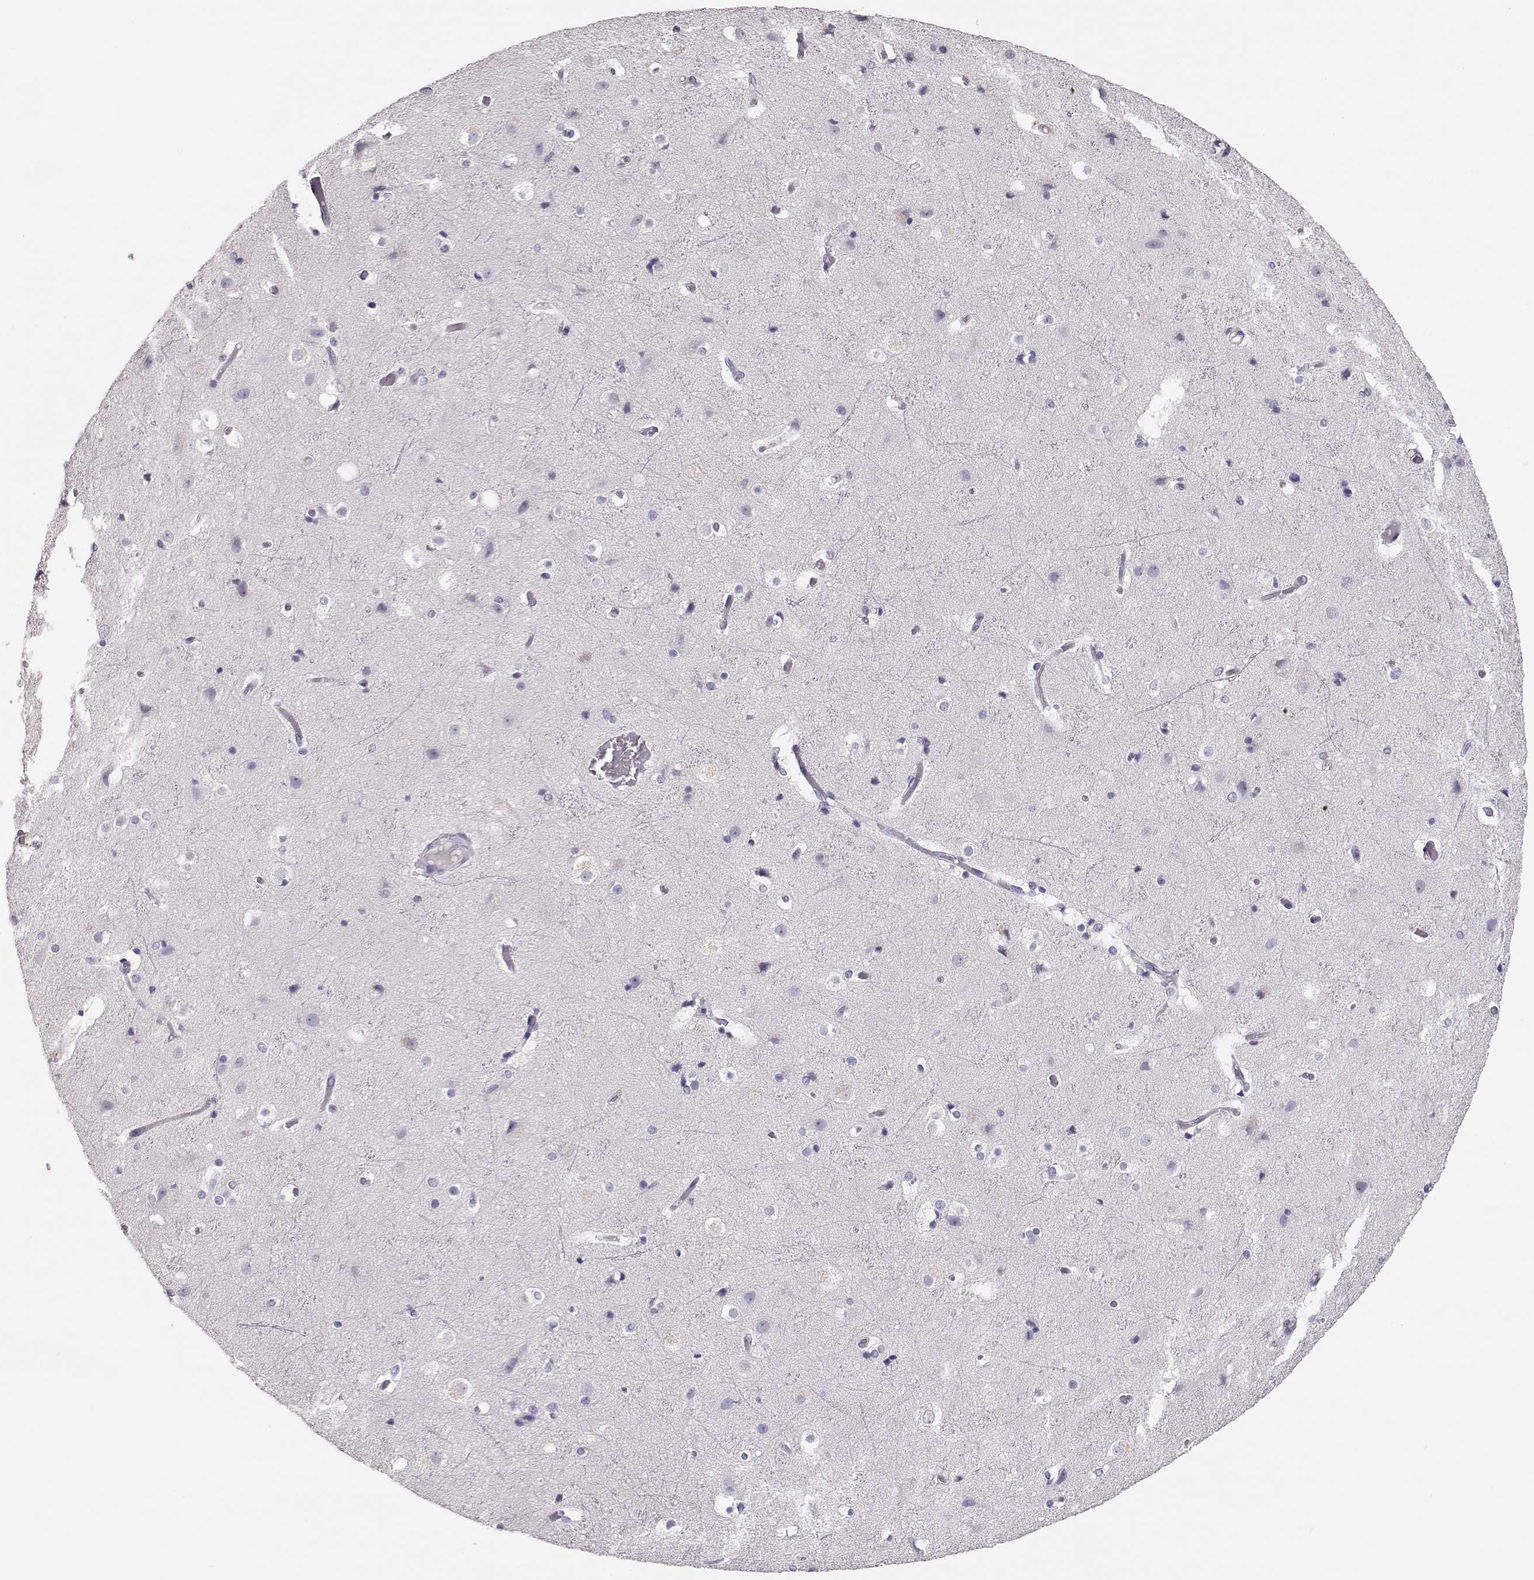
{"staining": {"intensity": "negative", "quantity": "none", "location": "none"}, "tissue": "cerebral cortex", "cell_type": "Endothelial cells", "image_type": "normal", "snomed": [{"axis": "morphology", "description": "Normal tissue, NOS"}, {"axis": "topography", "description": "Cerebral cortex"}], "caption": "This photomicrograph is of normal cerebral cortex stained with immunohistochemistry (IHC) to label a protein in brown with the nuclei are counter-stained blue. There is no expression in endothelial cells. (DAB immunohistochemistry (IHC) with hematoxylin counter stain).", "gene": "MAGEC1", "patient": {"sex": "female", "age": 52}}